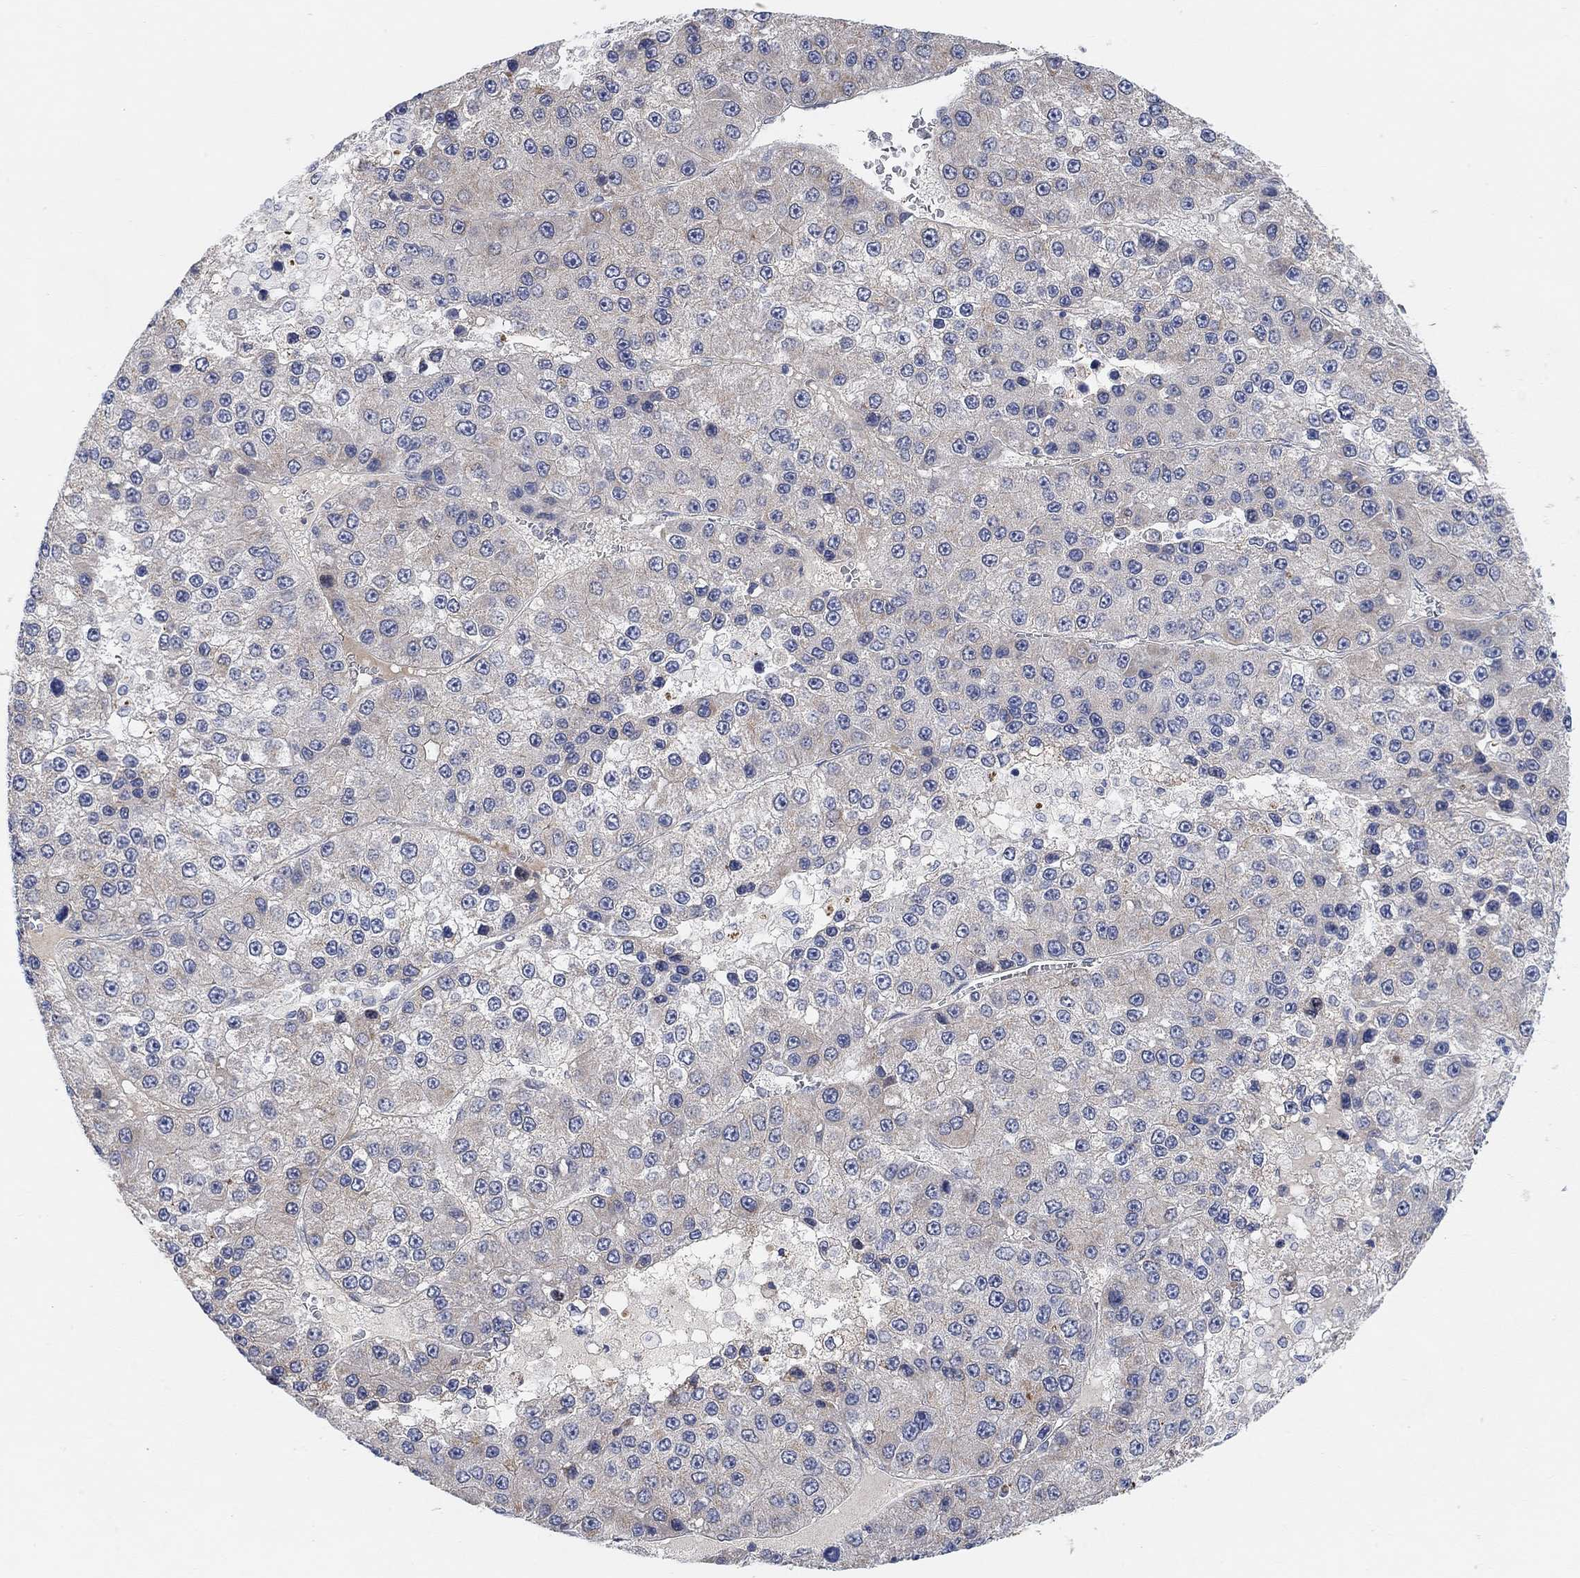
{"staining": {"intensity": "weak", "quantity": "25%-75%", "location": "cytoplasmic/membranous"}, "tissue": "liver cancer", "cell_type": "Tumor cells", "image_type": "cancer", "snomed": [{"axis": "morphology", "description": "Carcinoma, Hepatocellular, NOS"}, {"axis": "topography", "description": "Liver"}], "caption": "This is an image of immunohistochemistry (IHC) staining of liver cancer, which shows weak expression in the cytoplasmic/membranous of tumor cells.", "gene": "HCRTR1", "patient": {"sex": "female", "age": 73}}